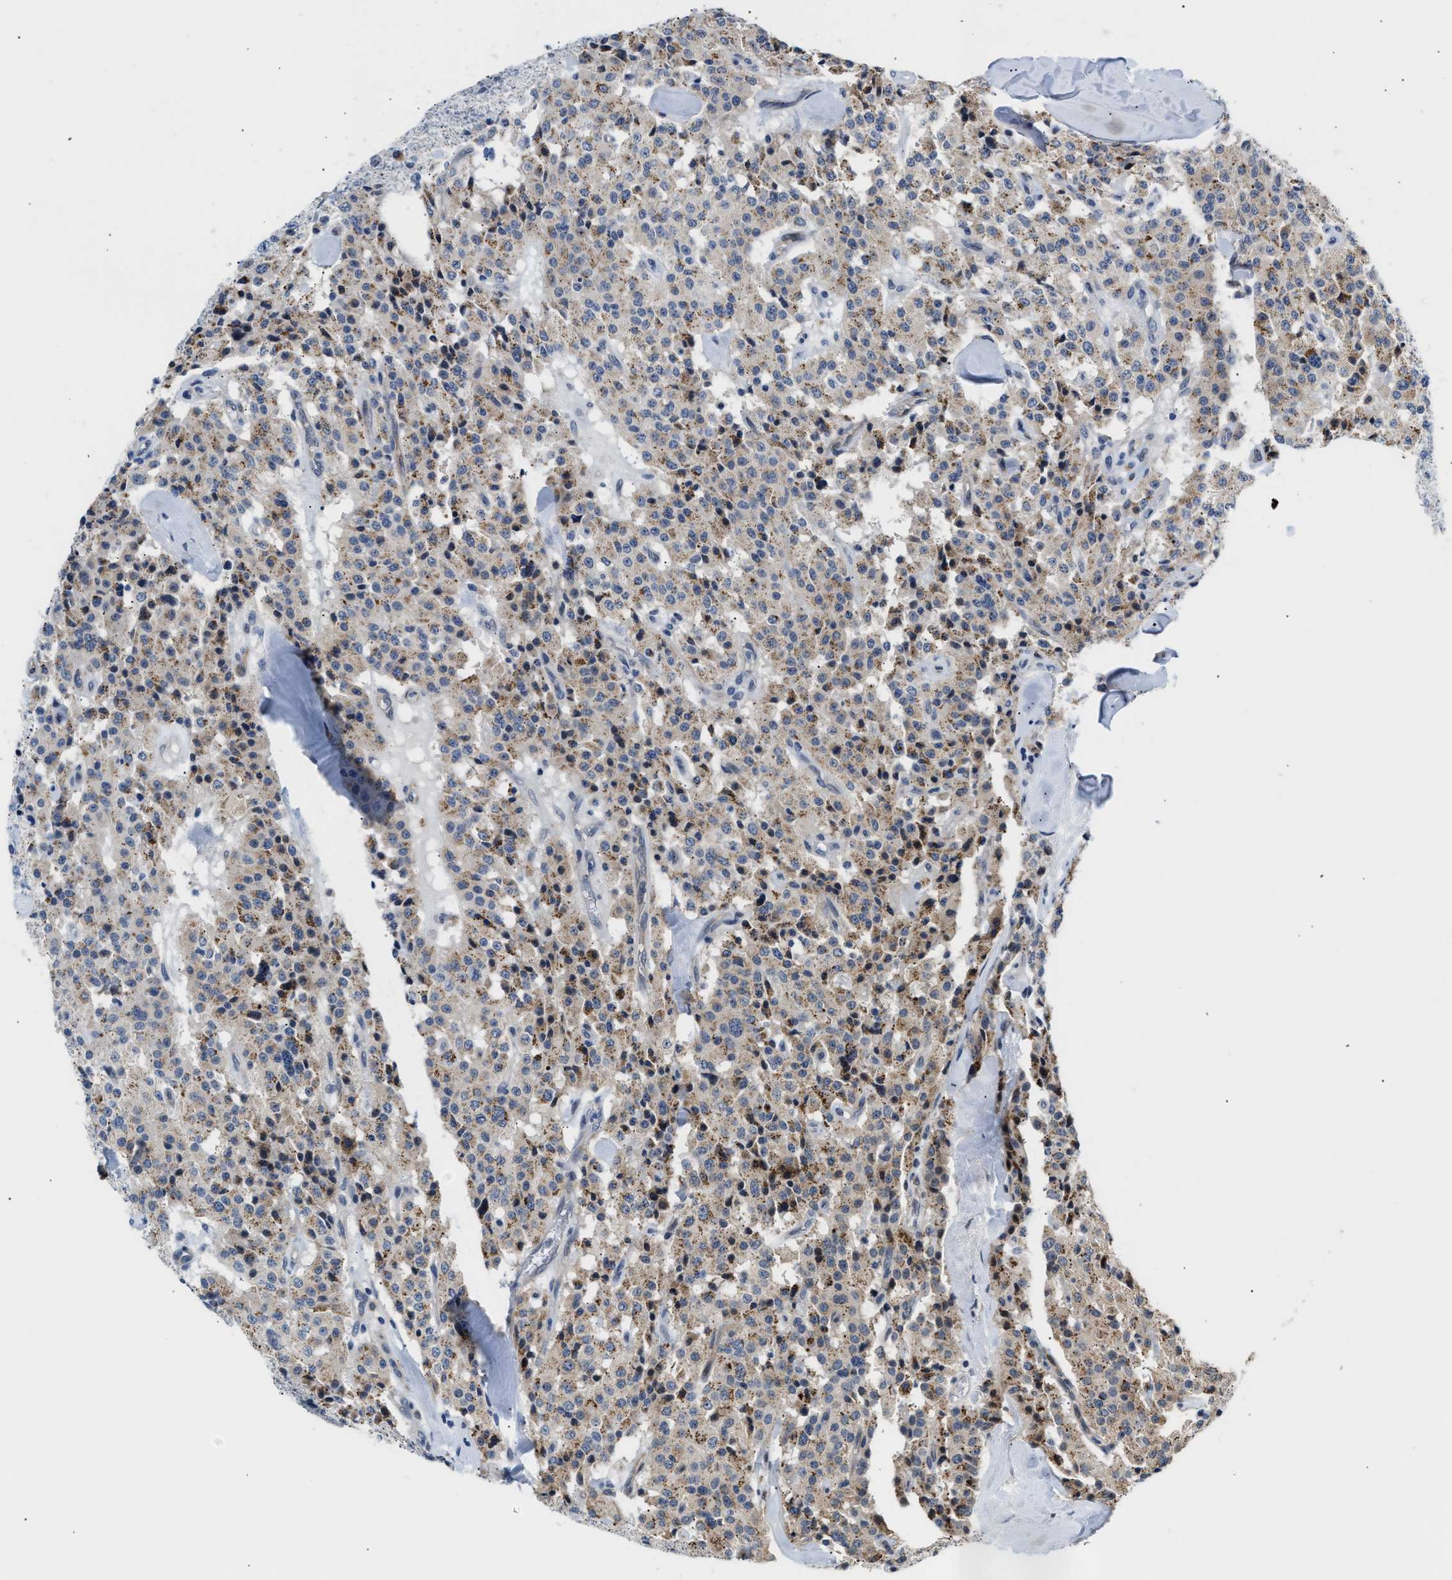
{"staining": {"intensity": "moderate", "quantity": ">75%", "location": "cytoplasmic/membranous"}, "tissue": "carcinoid", "cell_type": "Tumor cells", "image_type": "cancer", "snomed": [{"axis": "morphology", "description": "Carcinoid, malignant, NOS"}, {"axis": "topography", "description": "Lung"}], "caption": "Carcinoid (malignant) stained with DAB (3,3'-diaminobenzidine) immunohistochemistry (IHC) demonstrates medium levels of moderate cytoplasmic/membranous expression in about >75% of tumor cells.", "gene": "PPM1H", "patient": {"sex": "male", "age": 30}}